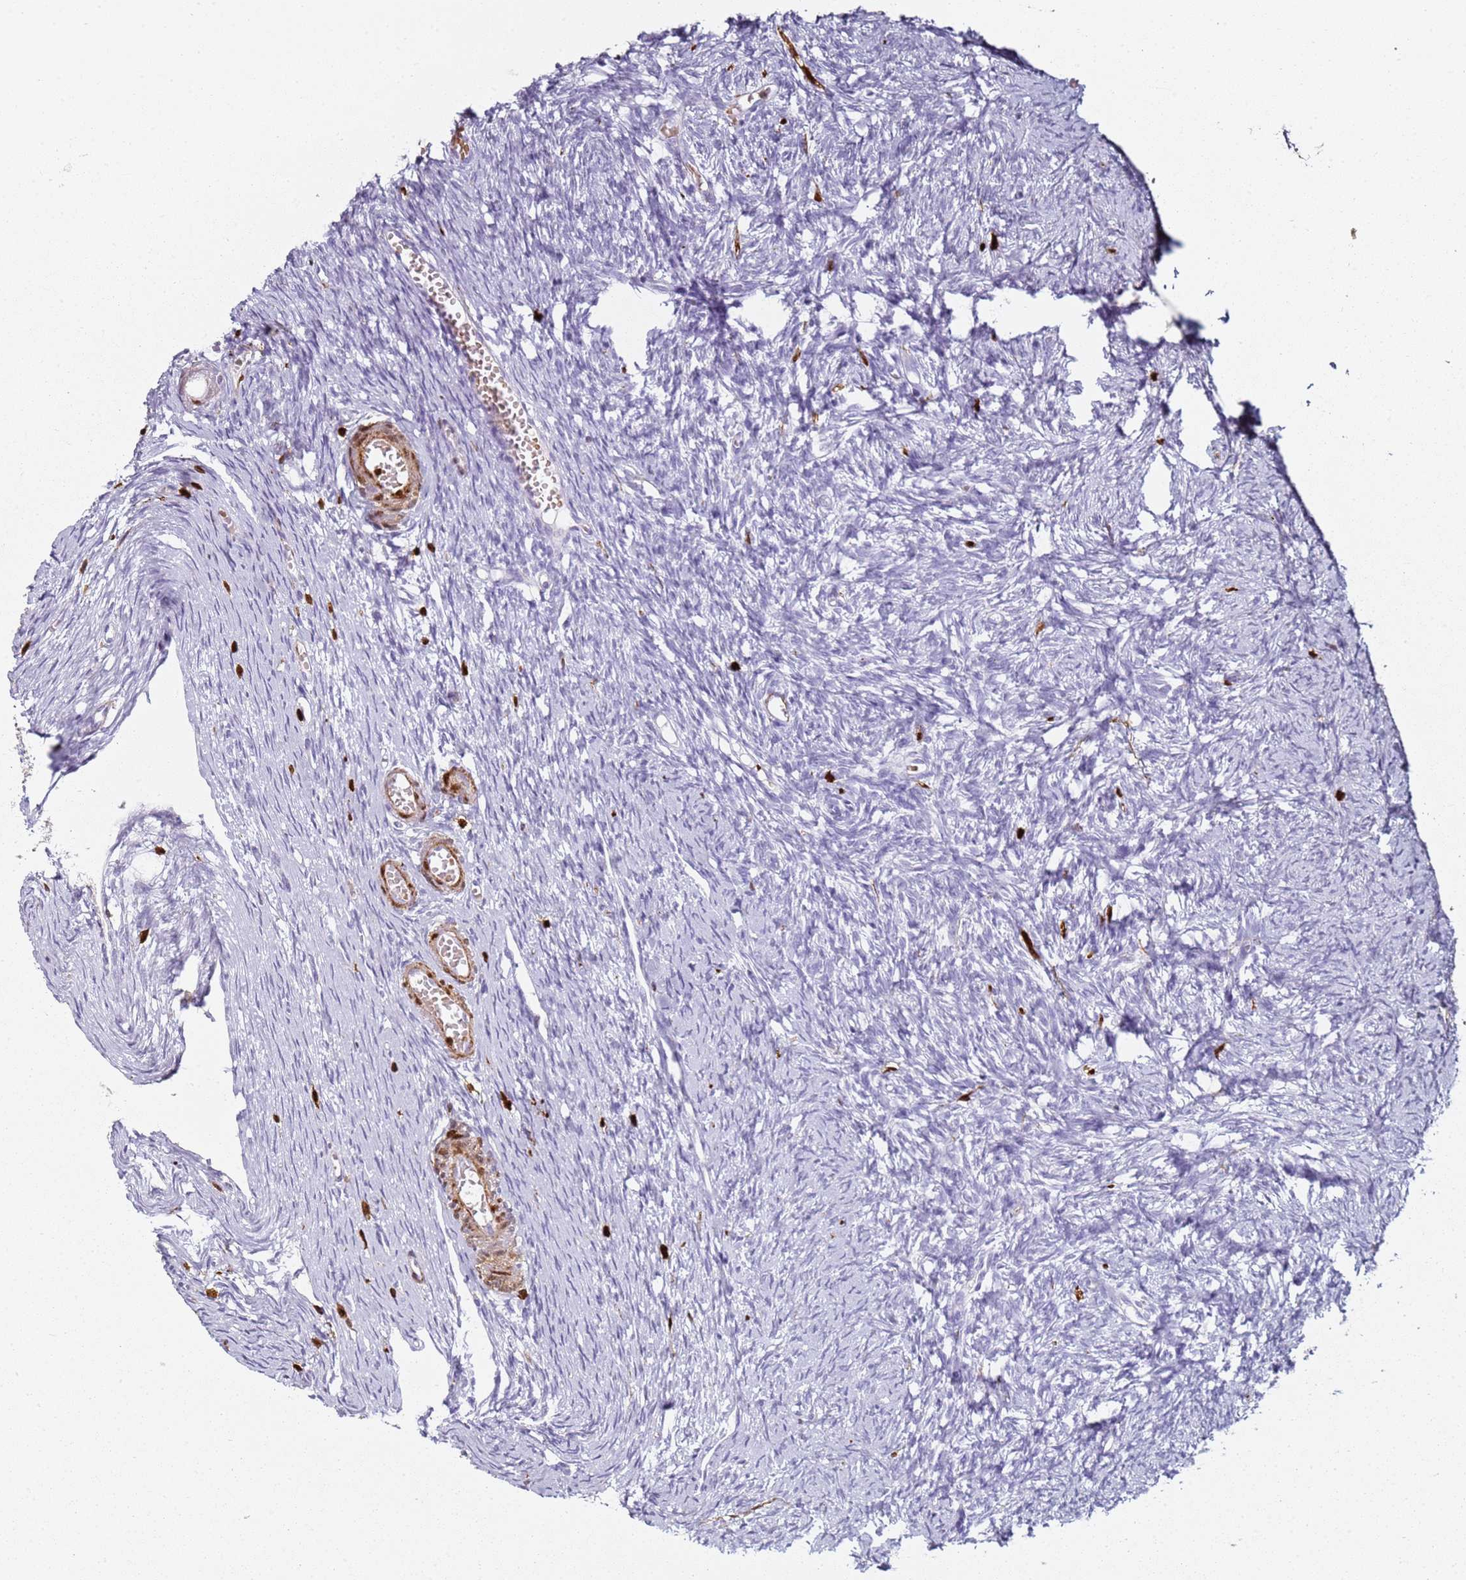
{"staining": {"intensity": "negative", "quantity": "none", "location": "none"}, "tissue": "ovary", "cell_type": "Ovarian stroma cells", "image_type": "normal", "snomed": [{"axis": "morphology", "description": "Normal tissue, NOS"}, {"axis": "topography", "description": "Ovary"}], "caption": "Immunohistochemistry histopathology image of normal ovary: human ovary stained with DAB demonstrates no significant protein positivity in ovarian stroma cells.", "gene": "S100A4", "patient": {"sex": "female", "age": 51}}